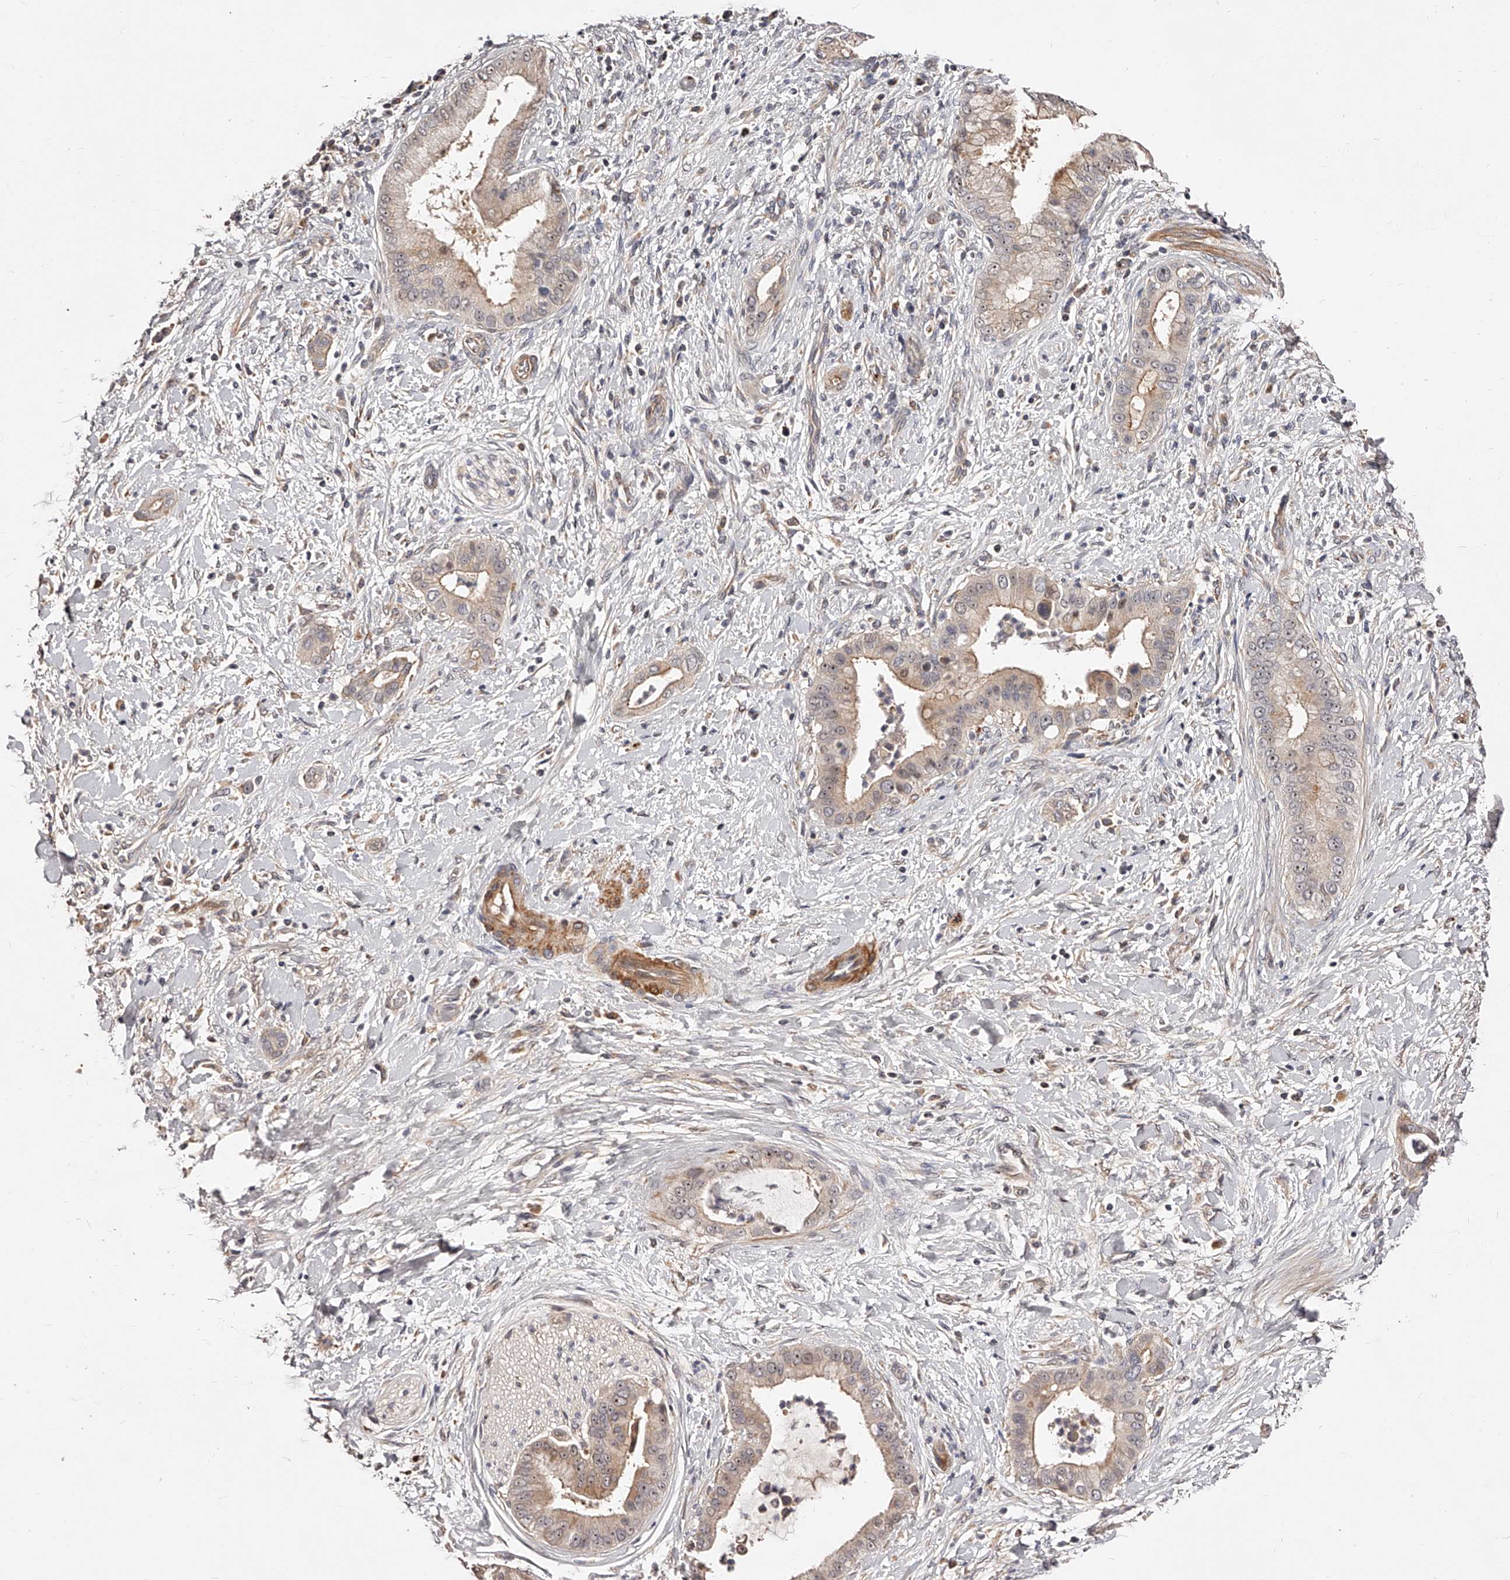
{"staining": {"intensity": "moderate", "quantity": ">75%", "location": "cytoplasmic/membranous"}, "tissue": "liver cancer", "cell_type": "Tumor cells", "image_type": "cancer", "snomed": [{"axis": "morphology", "description": "Cholangiocarcinoma"}, {"axis": "topography", "description": "Liver"}], "caption": "Immunohistochemistry histopathology image of neoplastic tissue: human liver cancer stained using immunohistochemistry (IHC) demonstrates medium levels of moderate protein expression localized specifically in the cytoplasmic/membranous of tumor cells, appearing as a cytoplasmic/membranous brown color.", "gene": "ZNF502", "patient": {"sex": "female", "age": 54}}